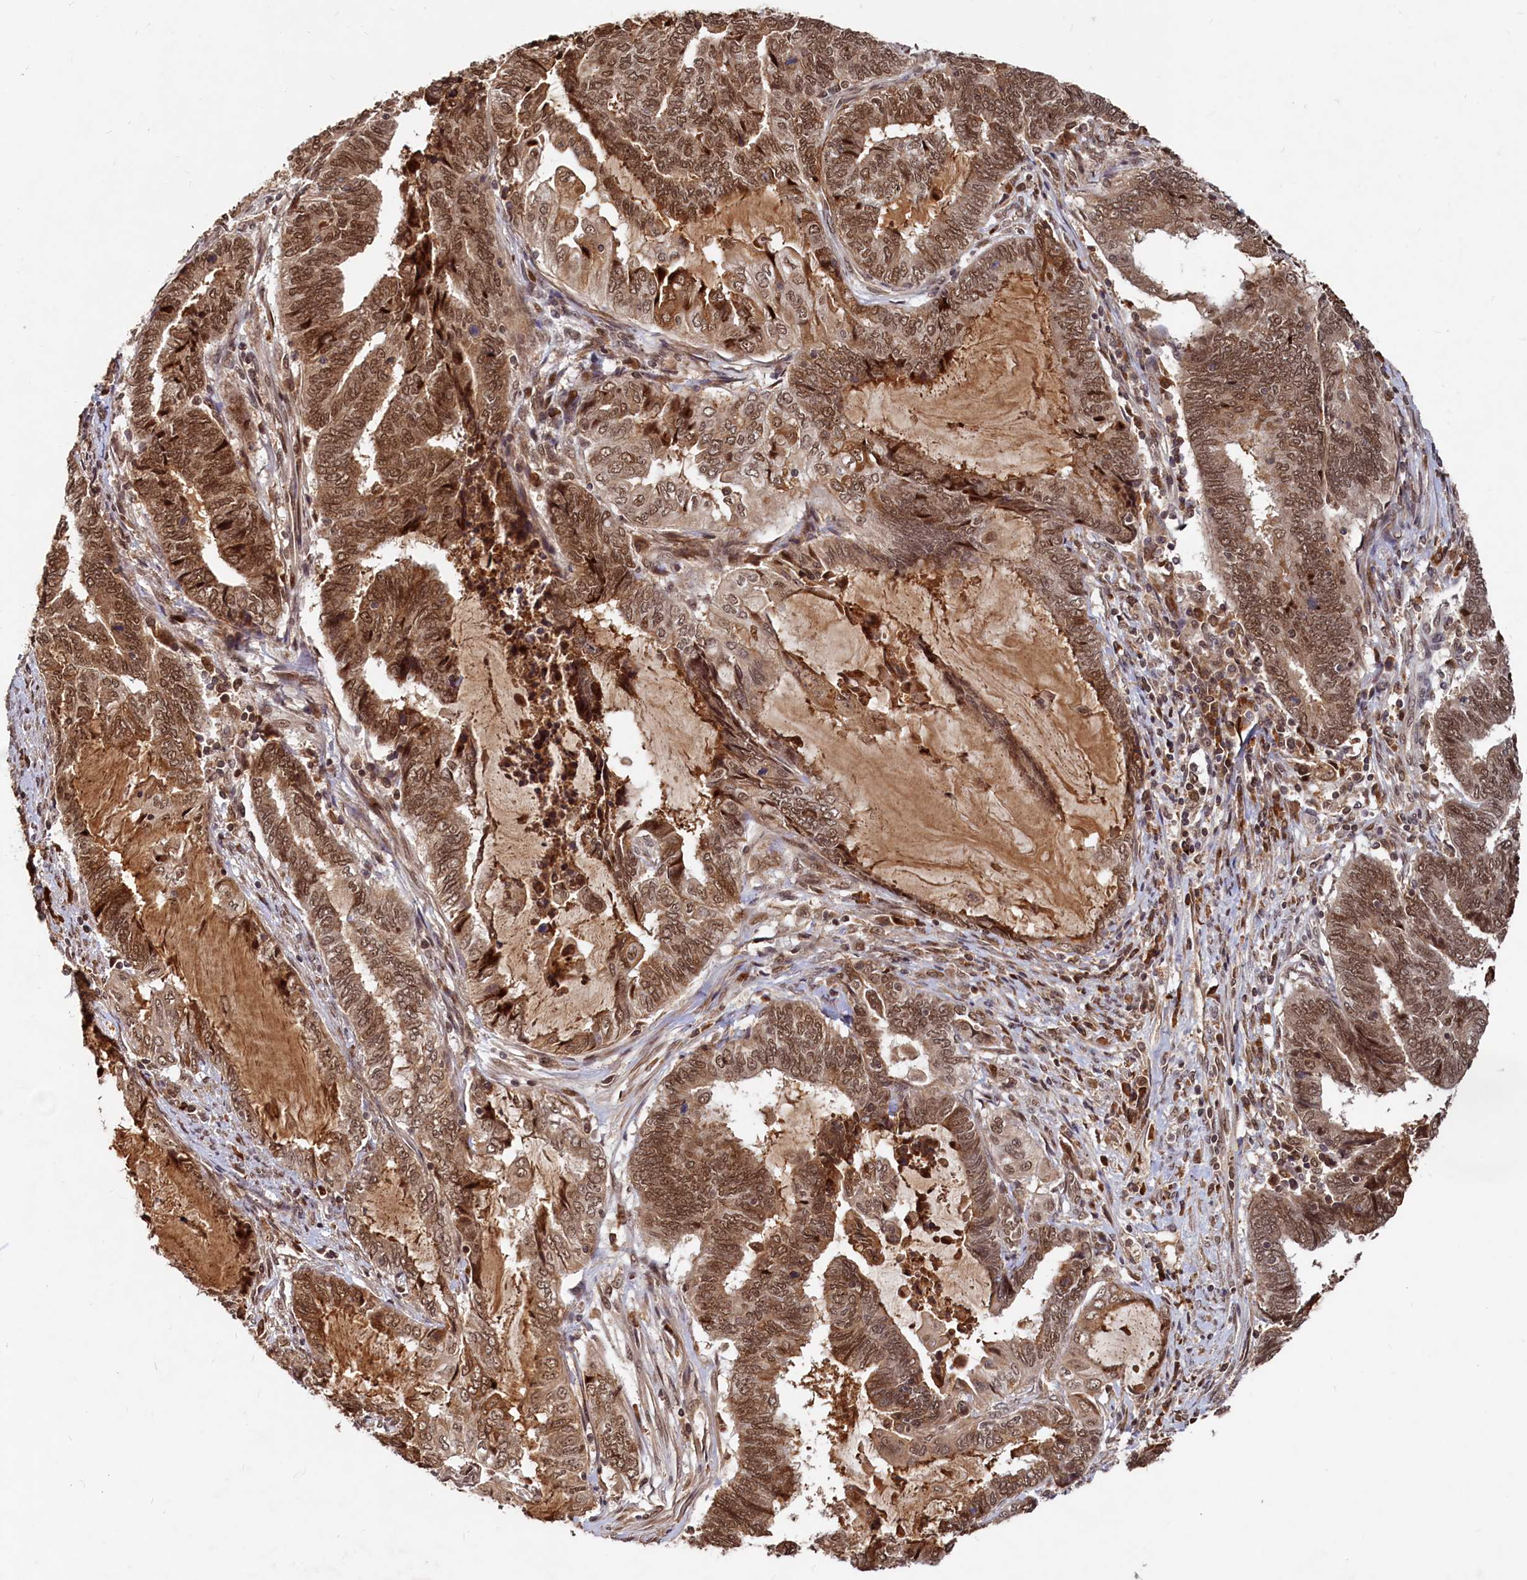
{"staining": {"intensity": "moderate", "quantity": ">75%", "location": "cytoplasmic/membranous,nuclear"}, "tissue": "endometrial cancer", "cell_type": "Tumor cells", "image_type": "cancer", "snomed": [{"axis": "morphology", "description": "Adenocarcinoma, NOS"}, {"axis": "topography", "description": "Uterus"}, {"axis": "topography", "description": "Endometrium"}], "caption": "This histopathology image exhibits endometrial cancer stained with immunohistochemistry (IHC) to label a protein in brown. The cytoplasmic/membranous and nuclear of tumor cells show moderate positivity for the protein. Nuclei are counter-stained blue.", "gene": "TRAPPC4", "patient": {"sex": "female", "age": 70}}